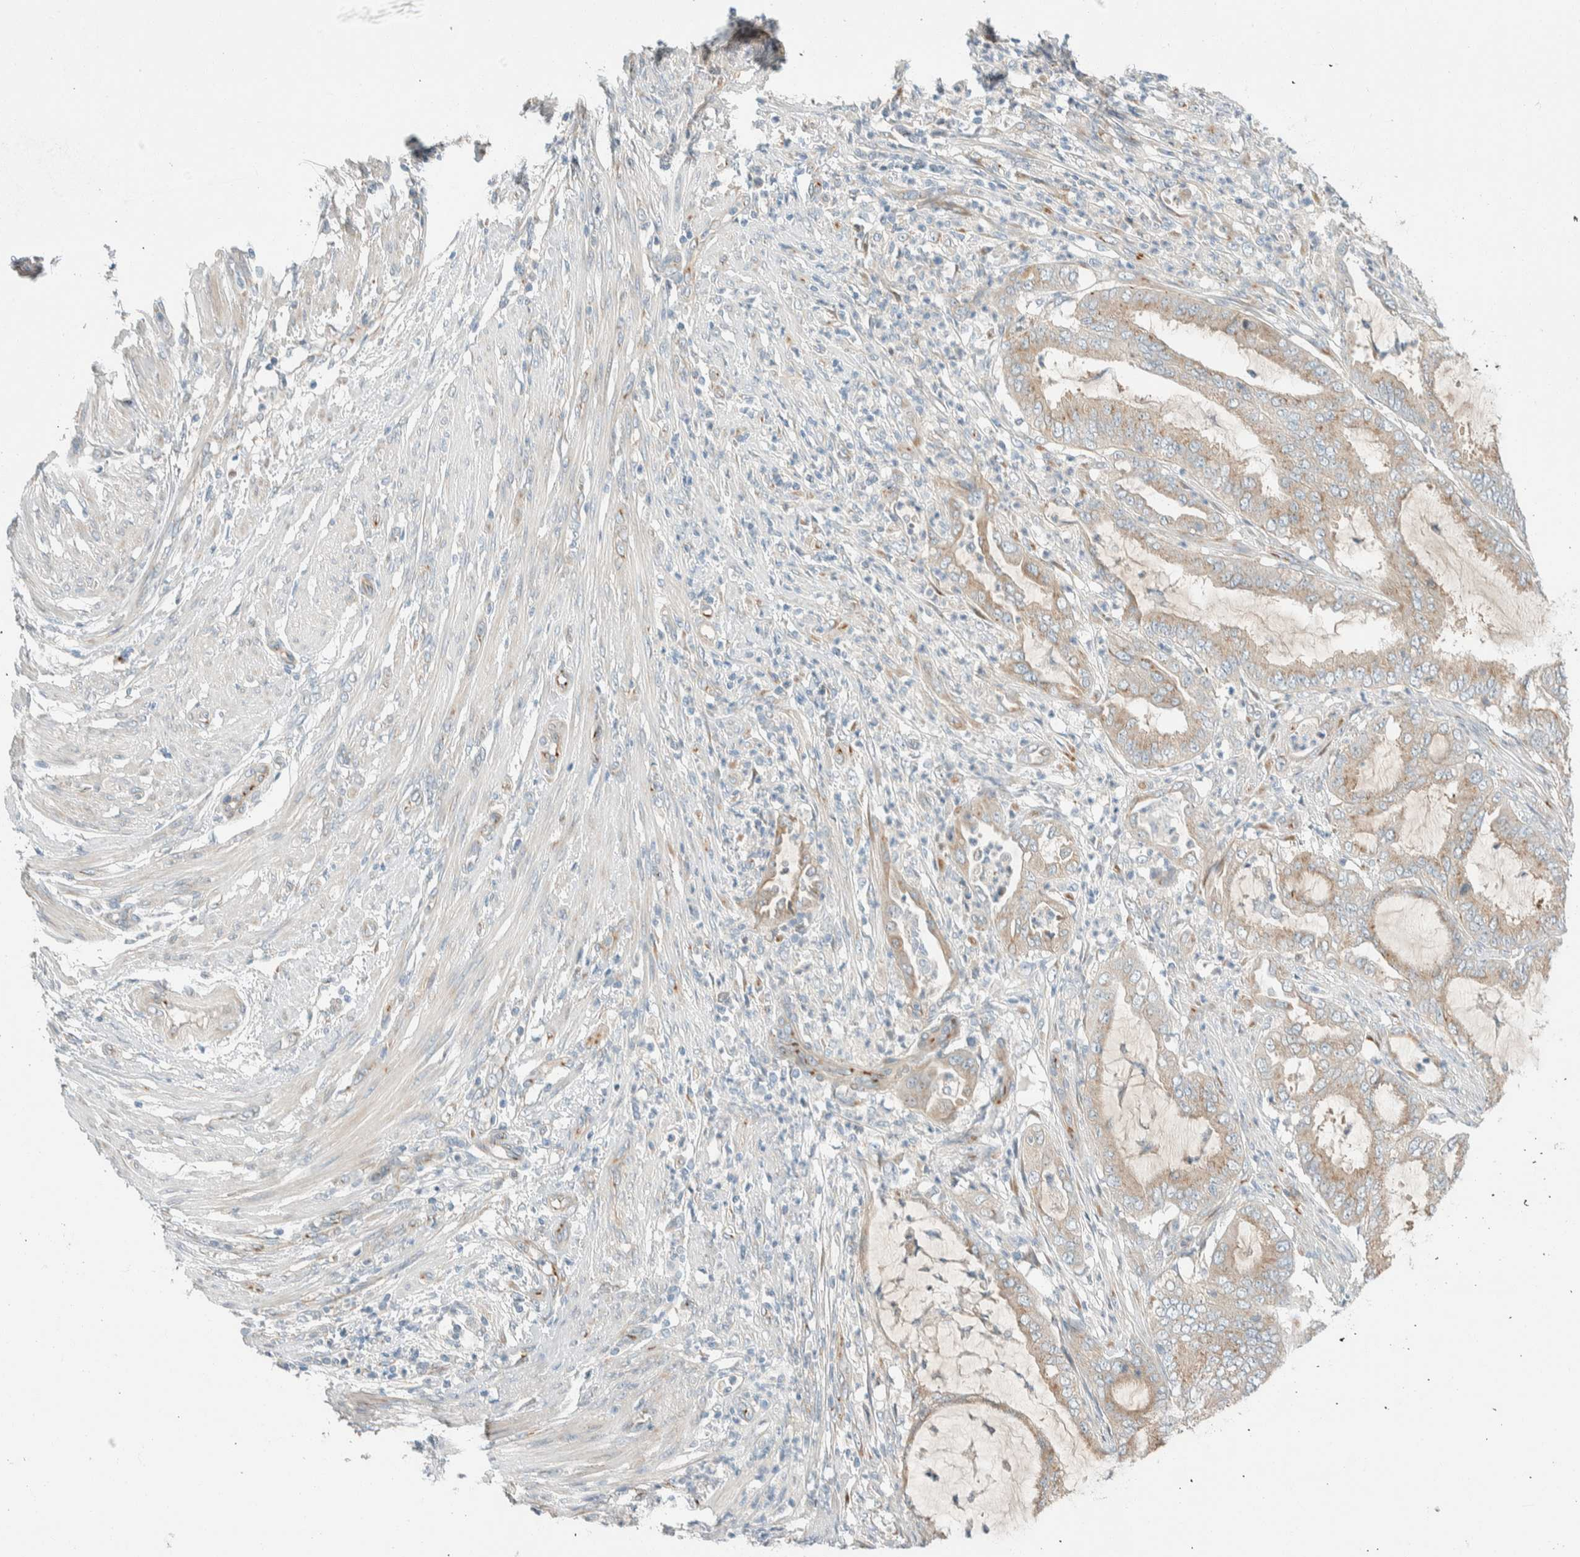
{"staining": {"intensity": "weak", "quantity": ">75%", "location": "cytoplasmic/membranous"}, "tissue": "endometrial cancer", "cell_type": "Tumor cells", "image_type": "cancer", "snomed": [{"axis": "morphology", "description": "Adenocarcinoma, NOS"}, {"axis": "topography", "description": "Endometrium"}], "caption": "Immunohistochemical staining of adenocarcinoma (endometrial) exhibits weak cytoplasmic/membranous protein positivity in about >75% of tumor cells.", "gene": "TMEM184B", "patient": {"sex": "female", "age": 51}}